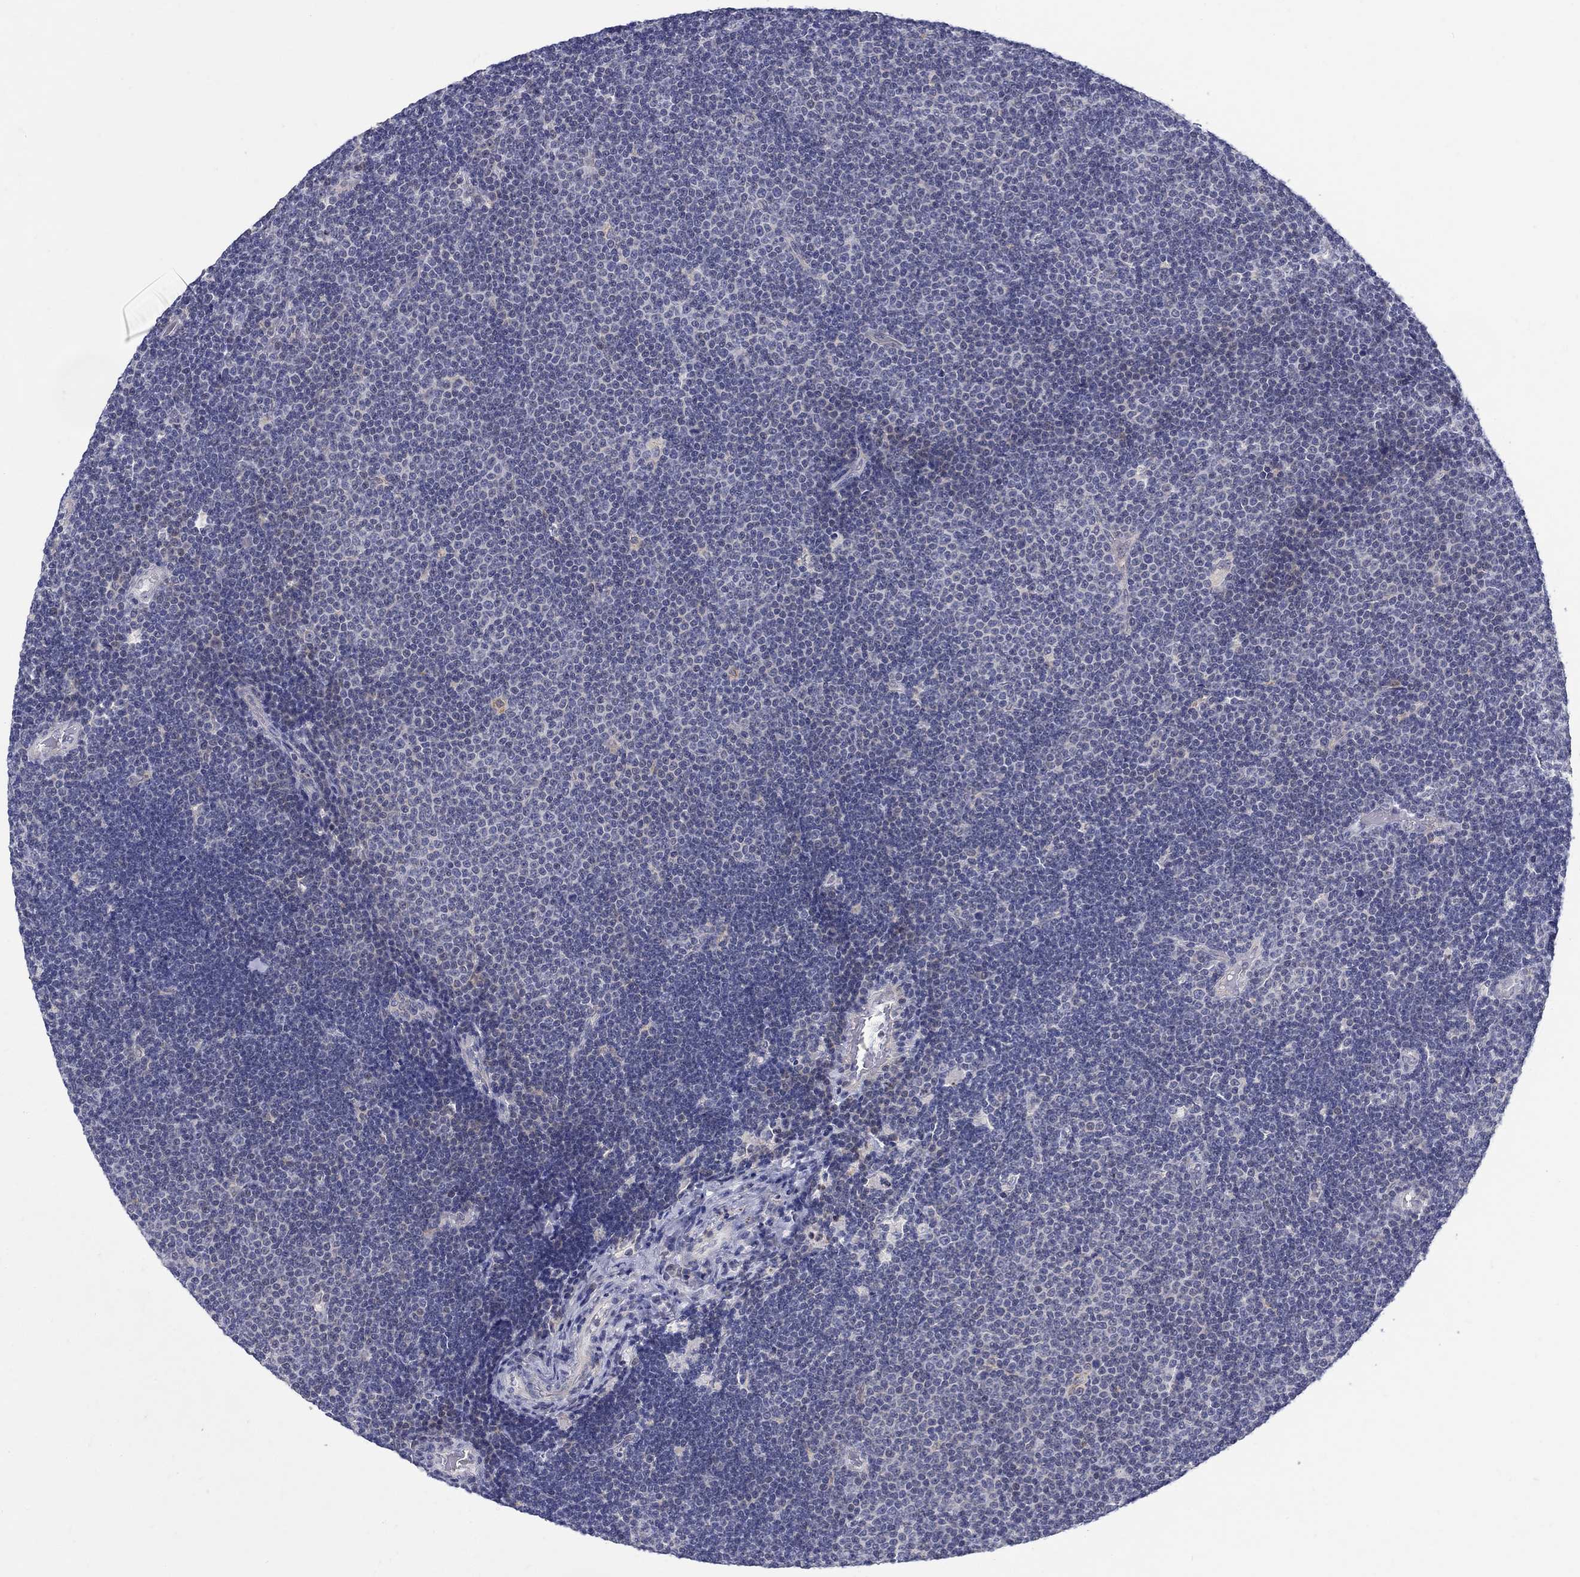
{"staining": {"intensity": "negative", "quantity": "none", "location": "none"}, "tissue": "lymphoma", "cell_type": "Tumor cells", "image_type": "cancer", "snomed": [{"axis": "morphology", "description": "Malignant lymphoma, non-Hodgkin's type, Low grade"}, {"axis": "topography", "description": "Brain"}], "caption": "Low-grade malignant lymphoma, non-Hodgkin's type was stained to show a protein in brown. There is no significant positivity in tumor cells.", "gene": "ABCA4", "patient": {"sex": "female", "age": 66}}